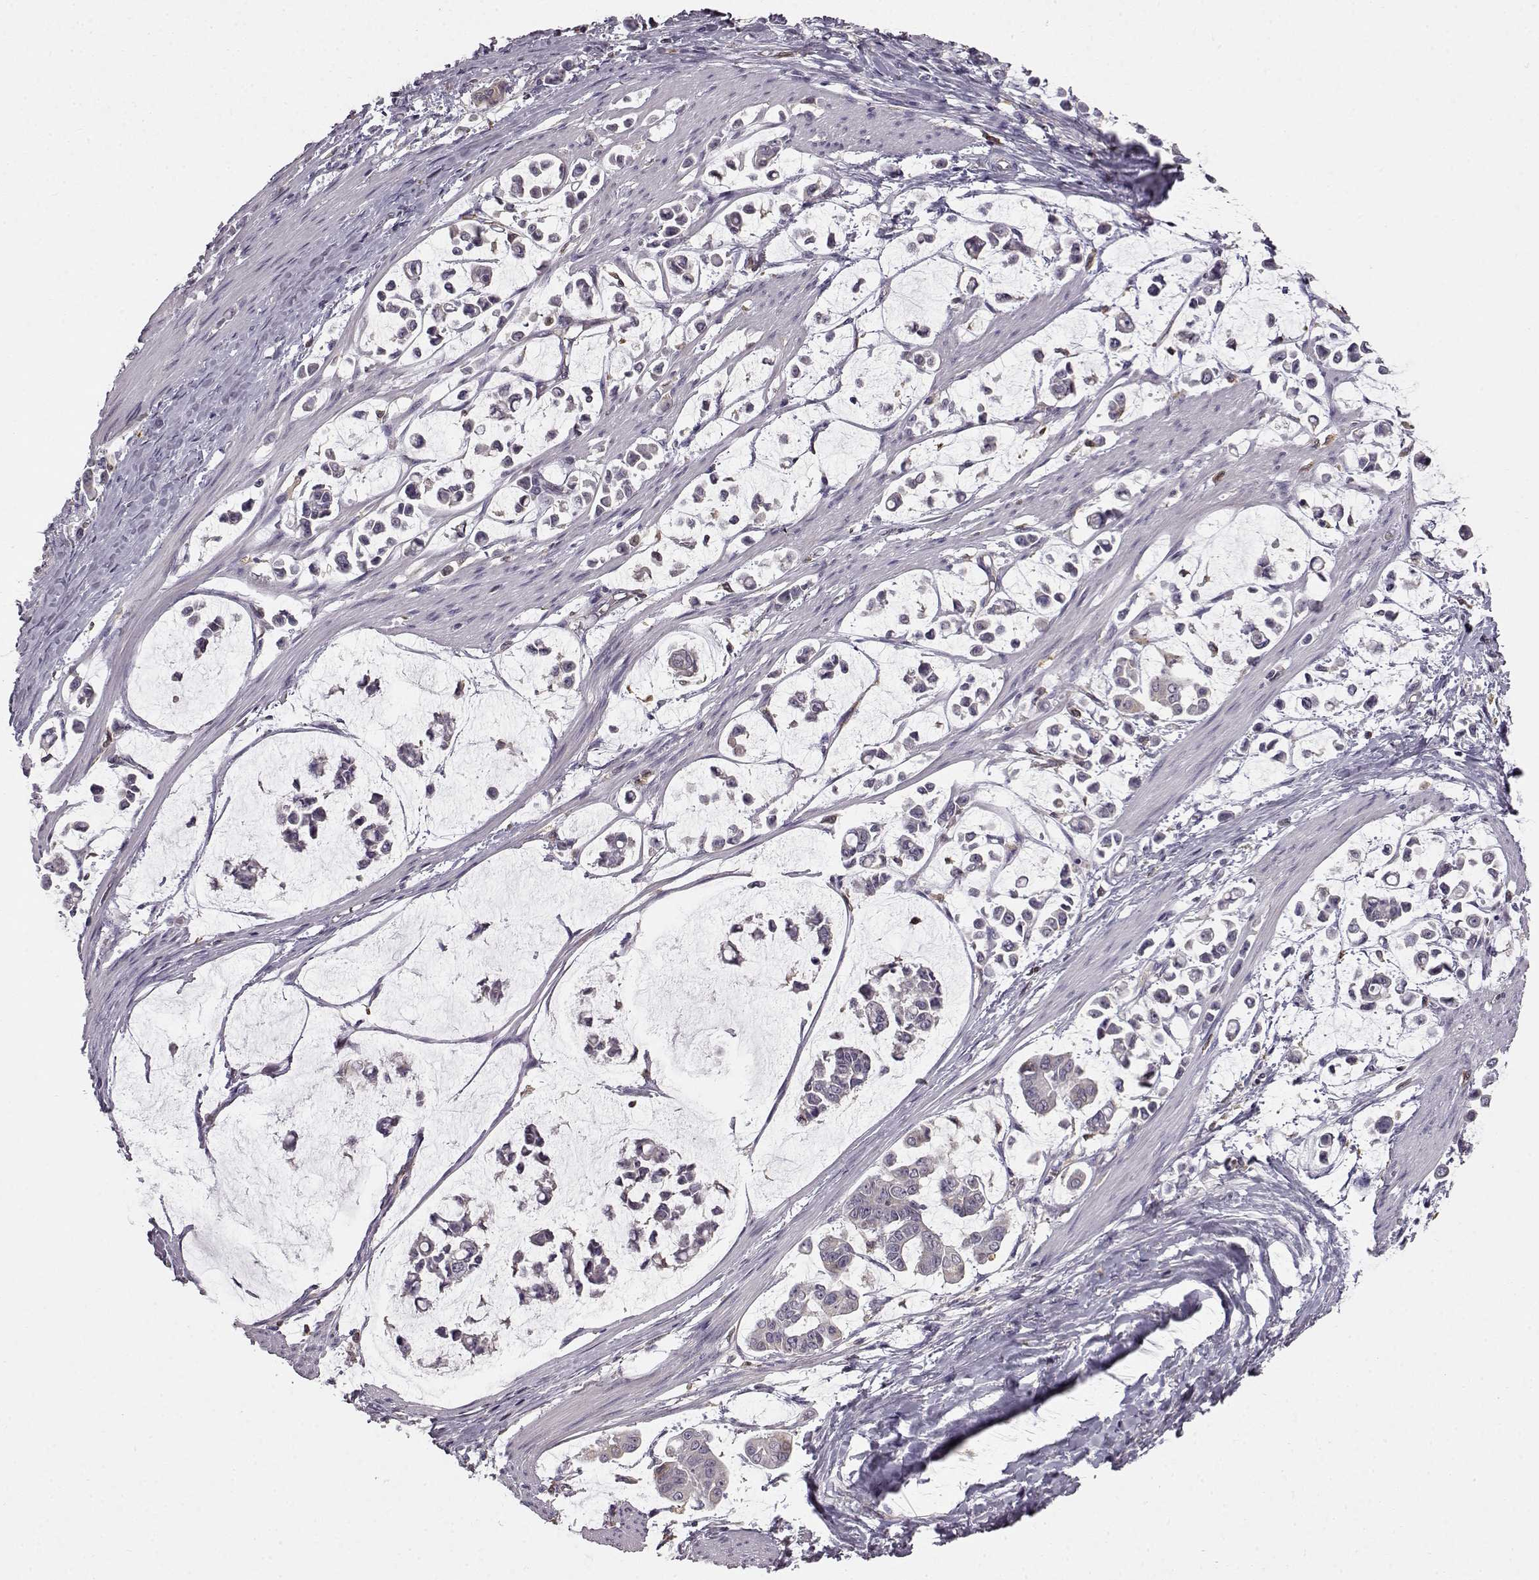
{"staining": {"intensity": "negative", "quantity": "none", "location": "none"}, "tissue": "stomach cancer", "cell_type": "Tumor cells", "image_type": "cancer", "snomed": [{"axis": "morphology", "description": "Adenocarcinoma, NOS"}, {"axis": "topography", "description": "Stomach"}], "caption": "Stomach cancer was stained to show a protein in brown. There is no significant staining in tumor cells. (Brightfield microscopy of DAB IHC at high magnification).", "gene": "SPAG17", "patient": {"sex": "male", "age": 82}}